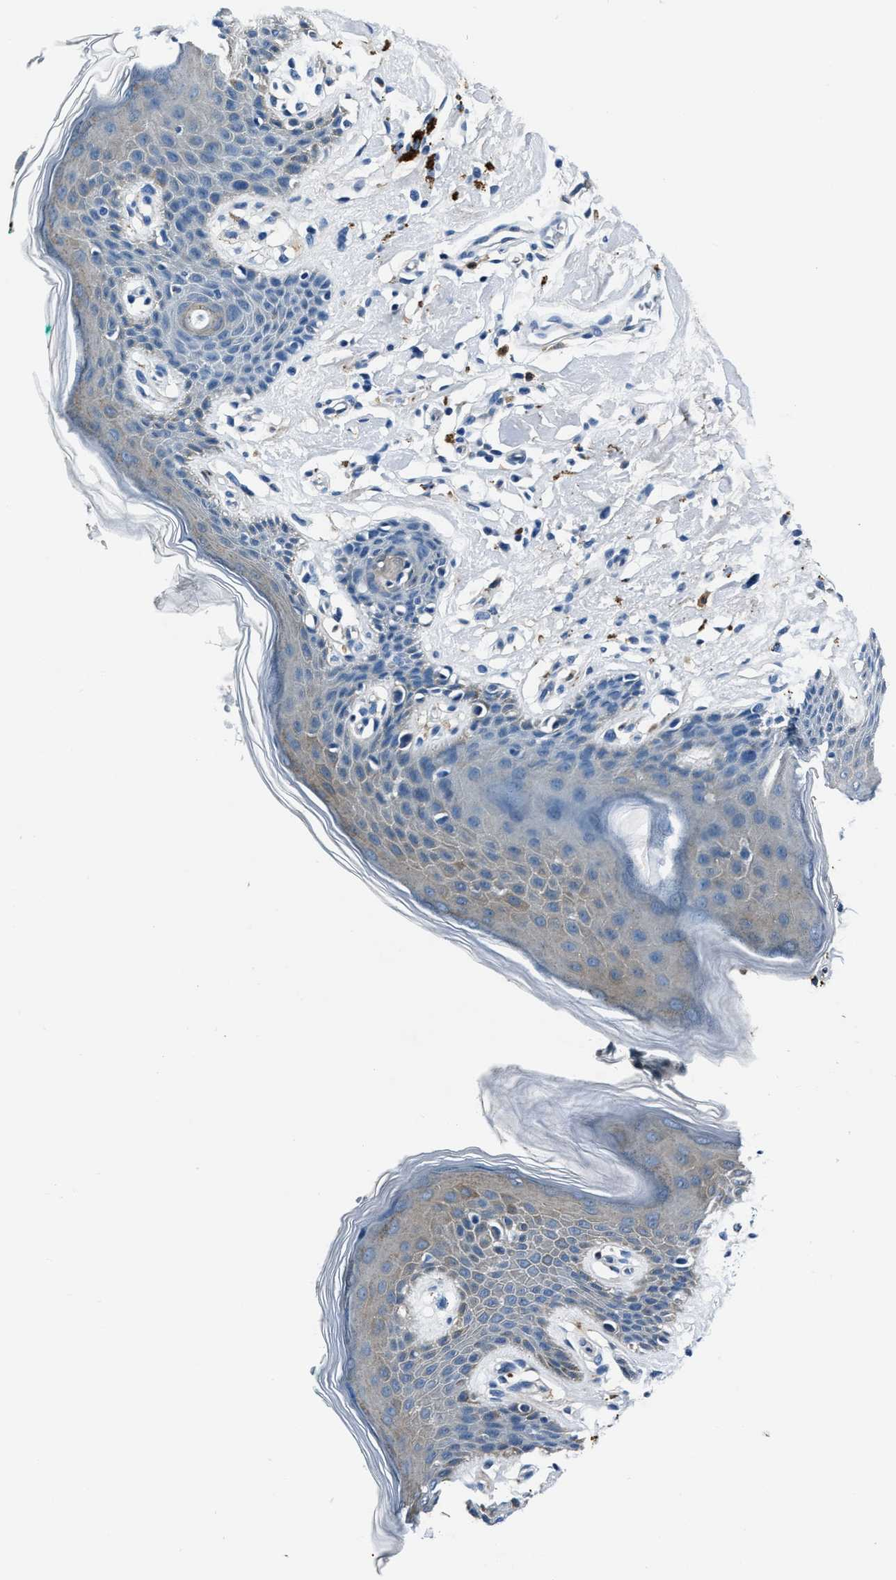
{"staining": {"intensity": "weak", "quantity": "<25%", "location": "cytoplasmic/membranous"}, "tissue": "skin", "cell_type": "Epidermal cells", "image_type": "normal", "snomed": [{"axis": "morphology", "description": "Normal tissue, NOS"}, {"axis": "topography", "description": "Vulva"}], "caption": "IHC micrograph of unremarkable skin: skin stained with DAB (3,3'-diaminobenzidine) displays no significant protein staining in epidermal cells.", "gene": "PTPDC1", "patient": {"sex": "female", "age": 66}}